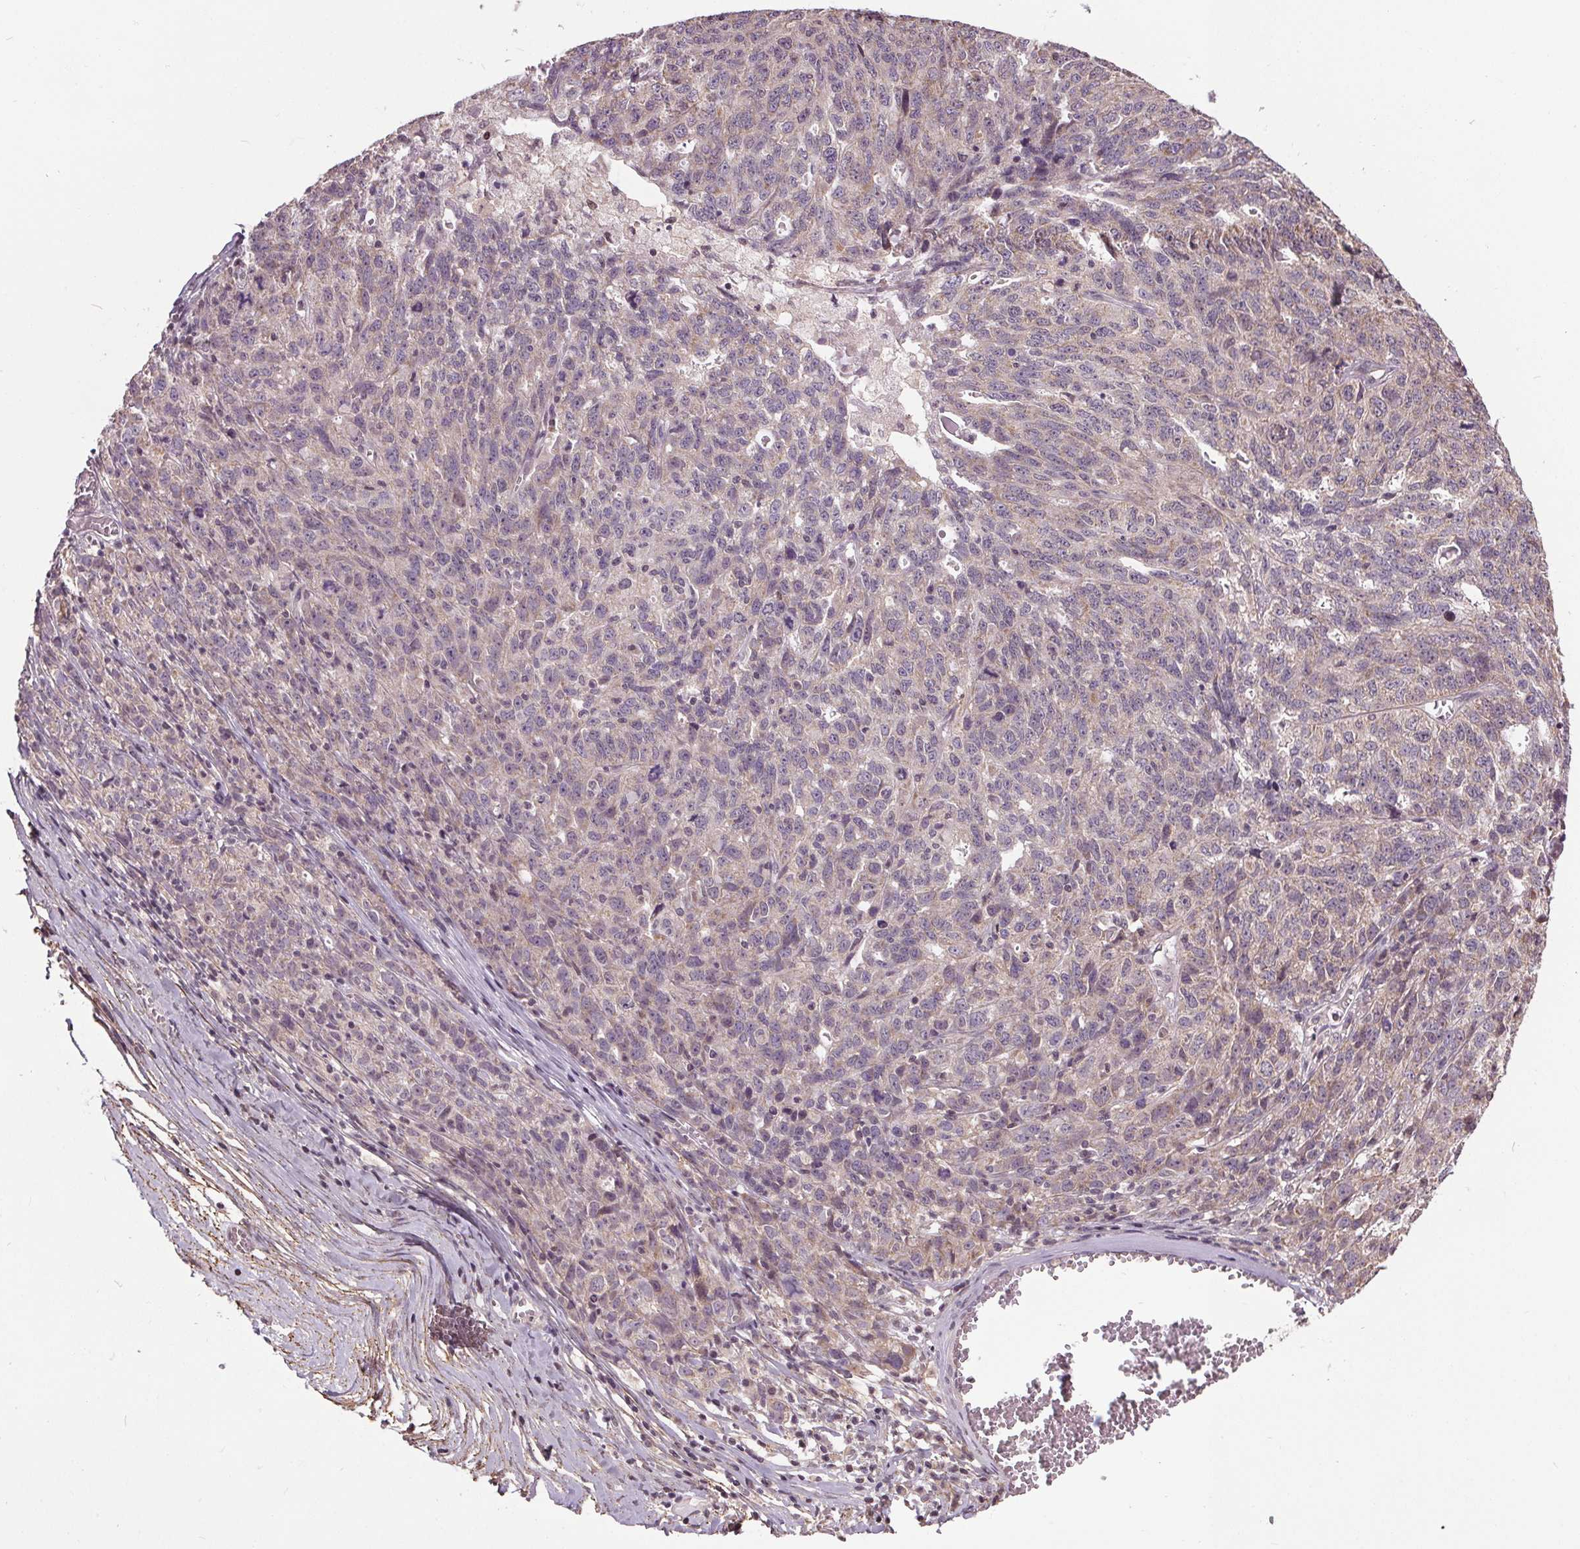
{"staining": {"intensity": "negative", "quantity": "none", "location": "none"}, "tissue": "ovarian cancer", "cell_type": "Tumor cells", "image_type": "cancer", "snomed": [{"axis": "morphology", "description": "Cystadenocarcinoma, serous, NOS"}, {"axis": "topography", "description": "Ovary"}], "caption": "Ovarian cancer (serous cystadenocarcinoma) was stained to show a protein in brown. There is no significant staining in tumor cells.", "gene": "KIAA0232", "patient": {"sex": "female", "age": 71}}